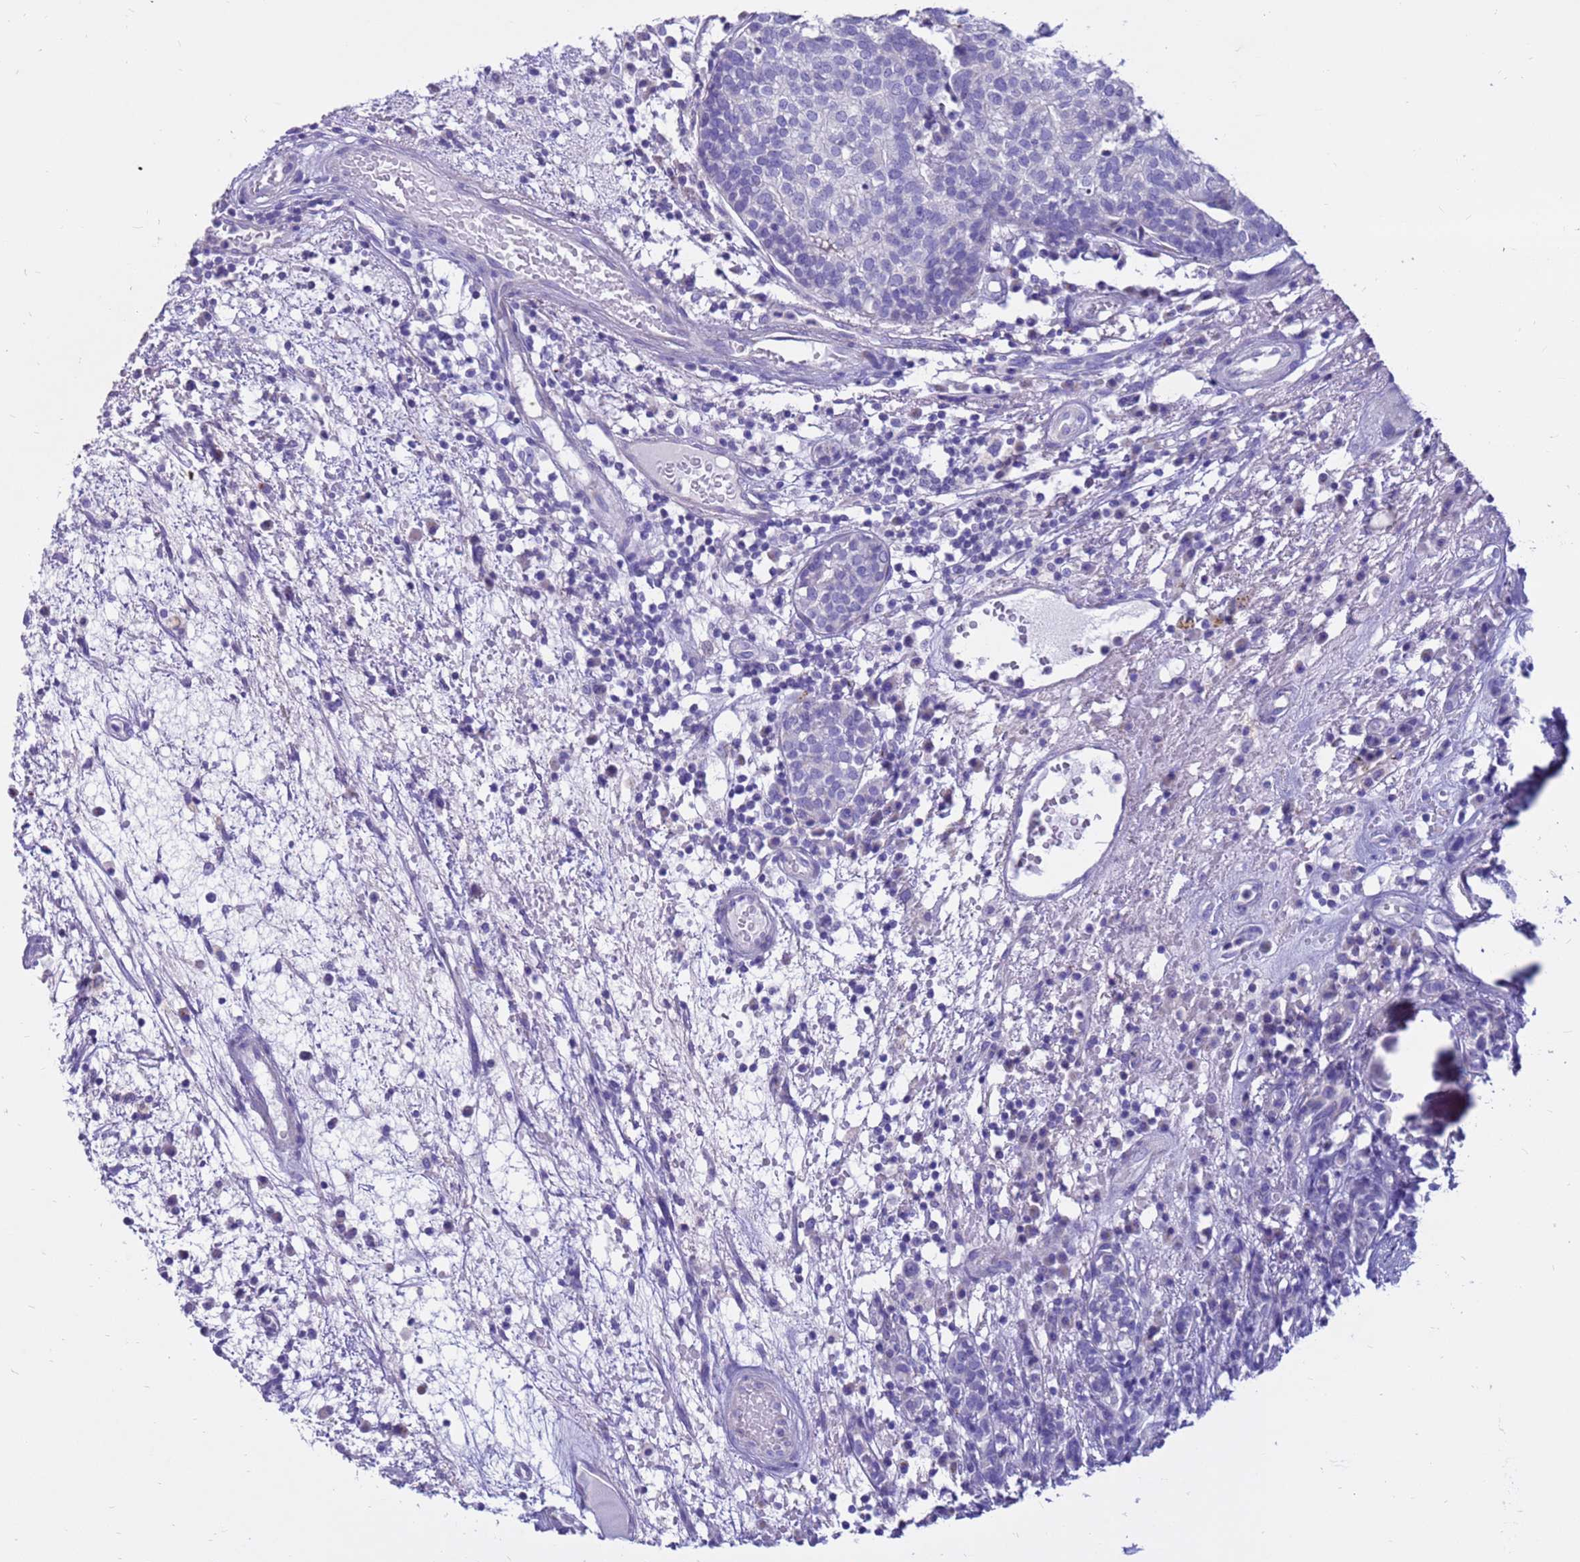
{"staining": {"intensity": "negative", "quantity": "none", "location": "none"}, "tissue": "head and neck cancer", "cell_type": "Tumor cells", "image_type": "cancer", "snomed": [{"axis": "morphology", "description": "Adenocarcinoma, NOS"}, {"axis": "topography", "description": "Salivary gland"}, {"axis": "topography", "description": "Head-Neck"}], "caption": "This micrograph is of adenocarcinoma (head and neck) stained with immunohistochemistry to label a protein in brown with the nuclei are counter-stained blue. There is no expression in tumor cells. (DAB (3,3'-diaminobenzidine) immunohistochemistry (IHC), high magnification).", "gene": "PDE10A", "patient": {"sex": "female", "age": 65}}